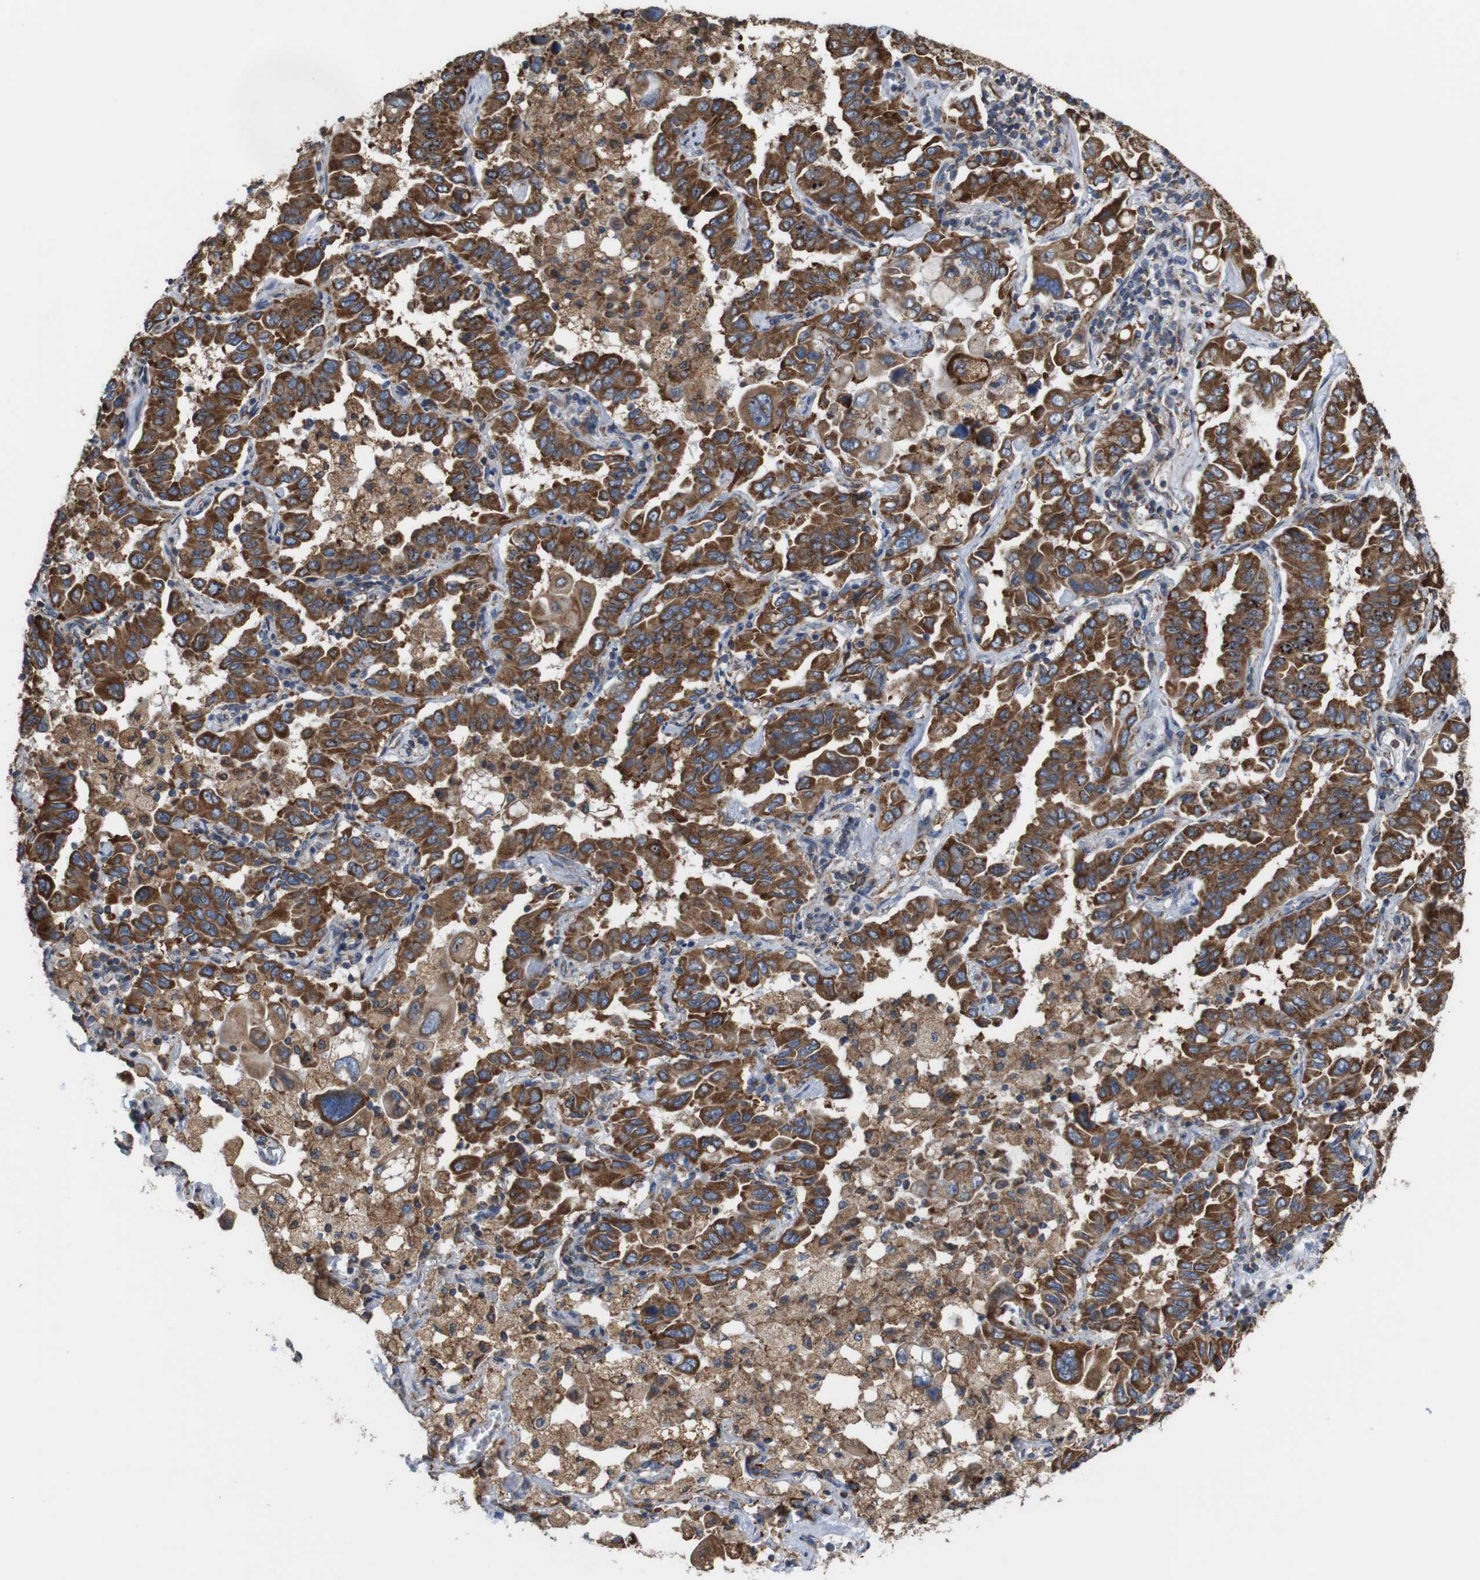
{"staining": {"intensity": "moderate", "quantity": ">75%", "location": "cytoplasmic/membranous"}, "tissue": "lung cancer", "cell_type": "Tumor cells", "image_type": "cancer", "snomed": [{"axis": "morphology", "description": "Adenocarcinoma, NOS"}, {"axis": "topography", "description": "Lung"}], "caption": "Immunohistochemistry photomicrograph of human lung adenocarcinoma stained for a protein (brown), which reveals medium levels of moderate cytoplasmic/membranous positivity in approximately >75% of tumor cells.", "gene": "UGGT1", "patient": {"sex": "male", "age": 64}}